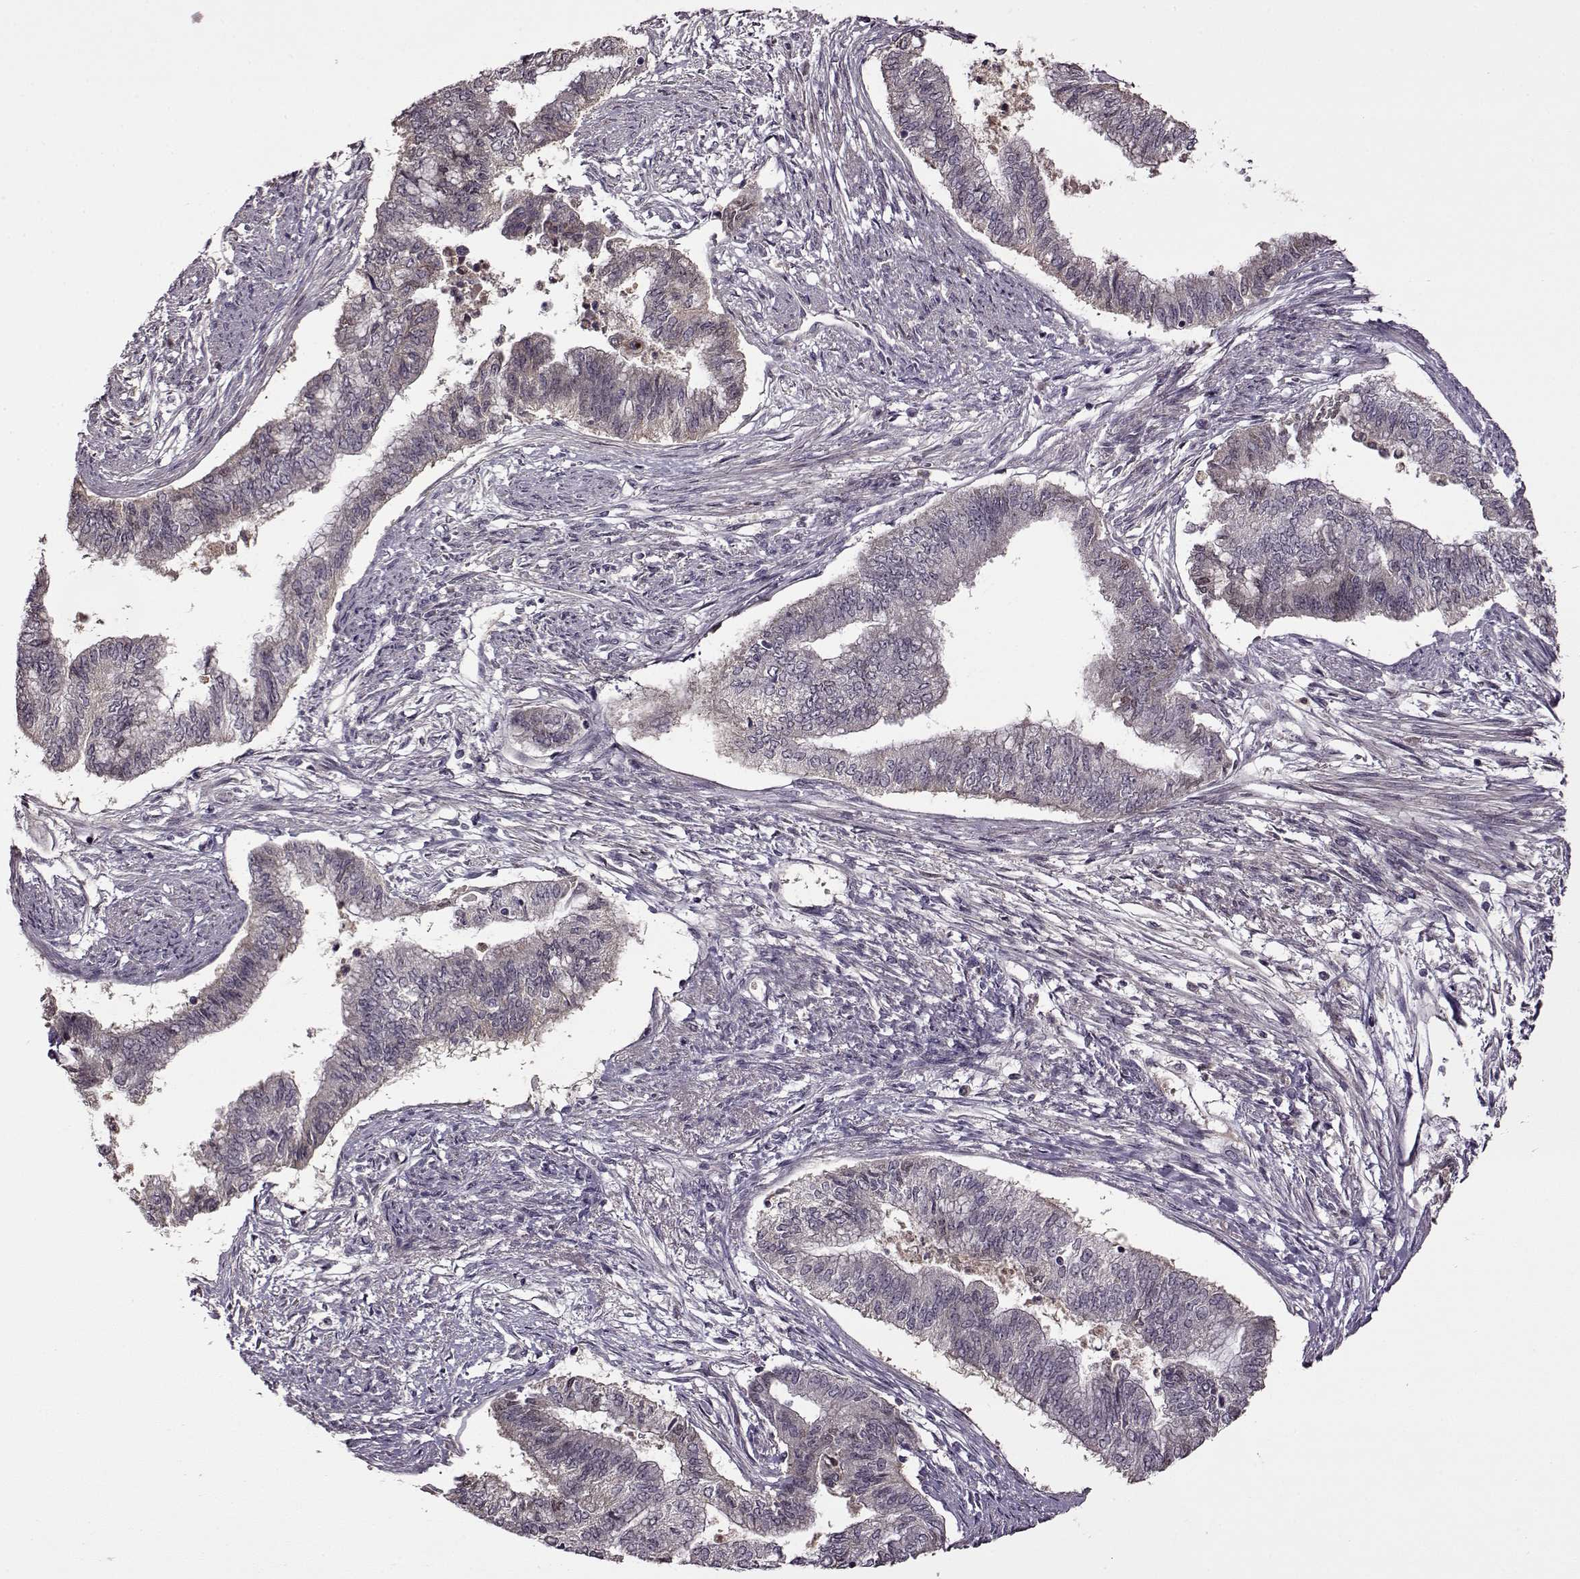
{"staining": {"intensity": "negative", "quantity": "none", "location": "none"}, "tissue": "endometrial cancer", "cell_type": "Tumor cells", "image_type": "cancer", "snomed": [{"axis": "morphology", "description": "Adenocarcinoma, NOS"}, {"axis": "topography", "description": "Endometrium"}], "caption": "Immunohistochemical staining of adenocarcinoma (endometrial) reveals no significant staining in tumor cells.", "gene": "MAIP1", "patient": {"sex": "female", "age": 65}}